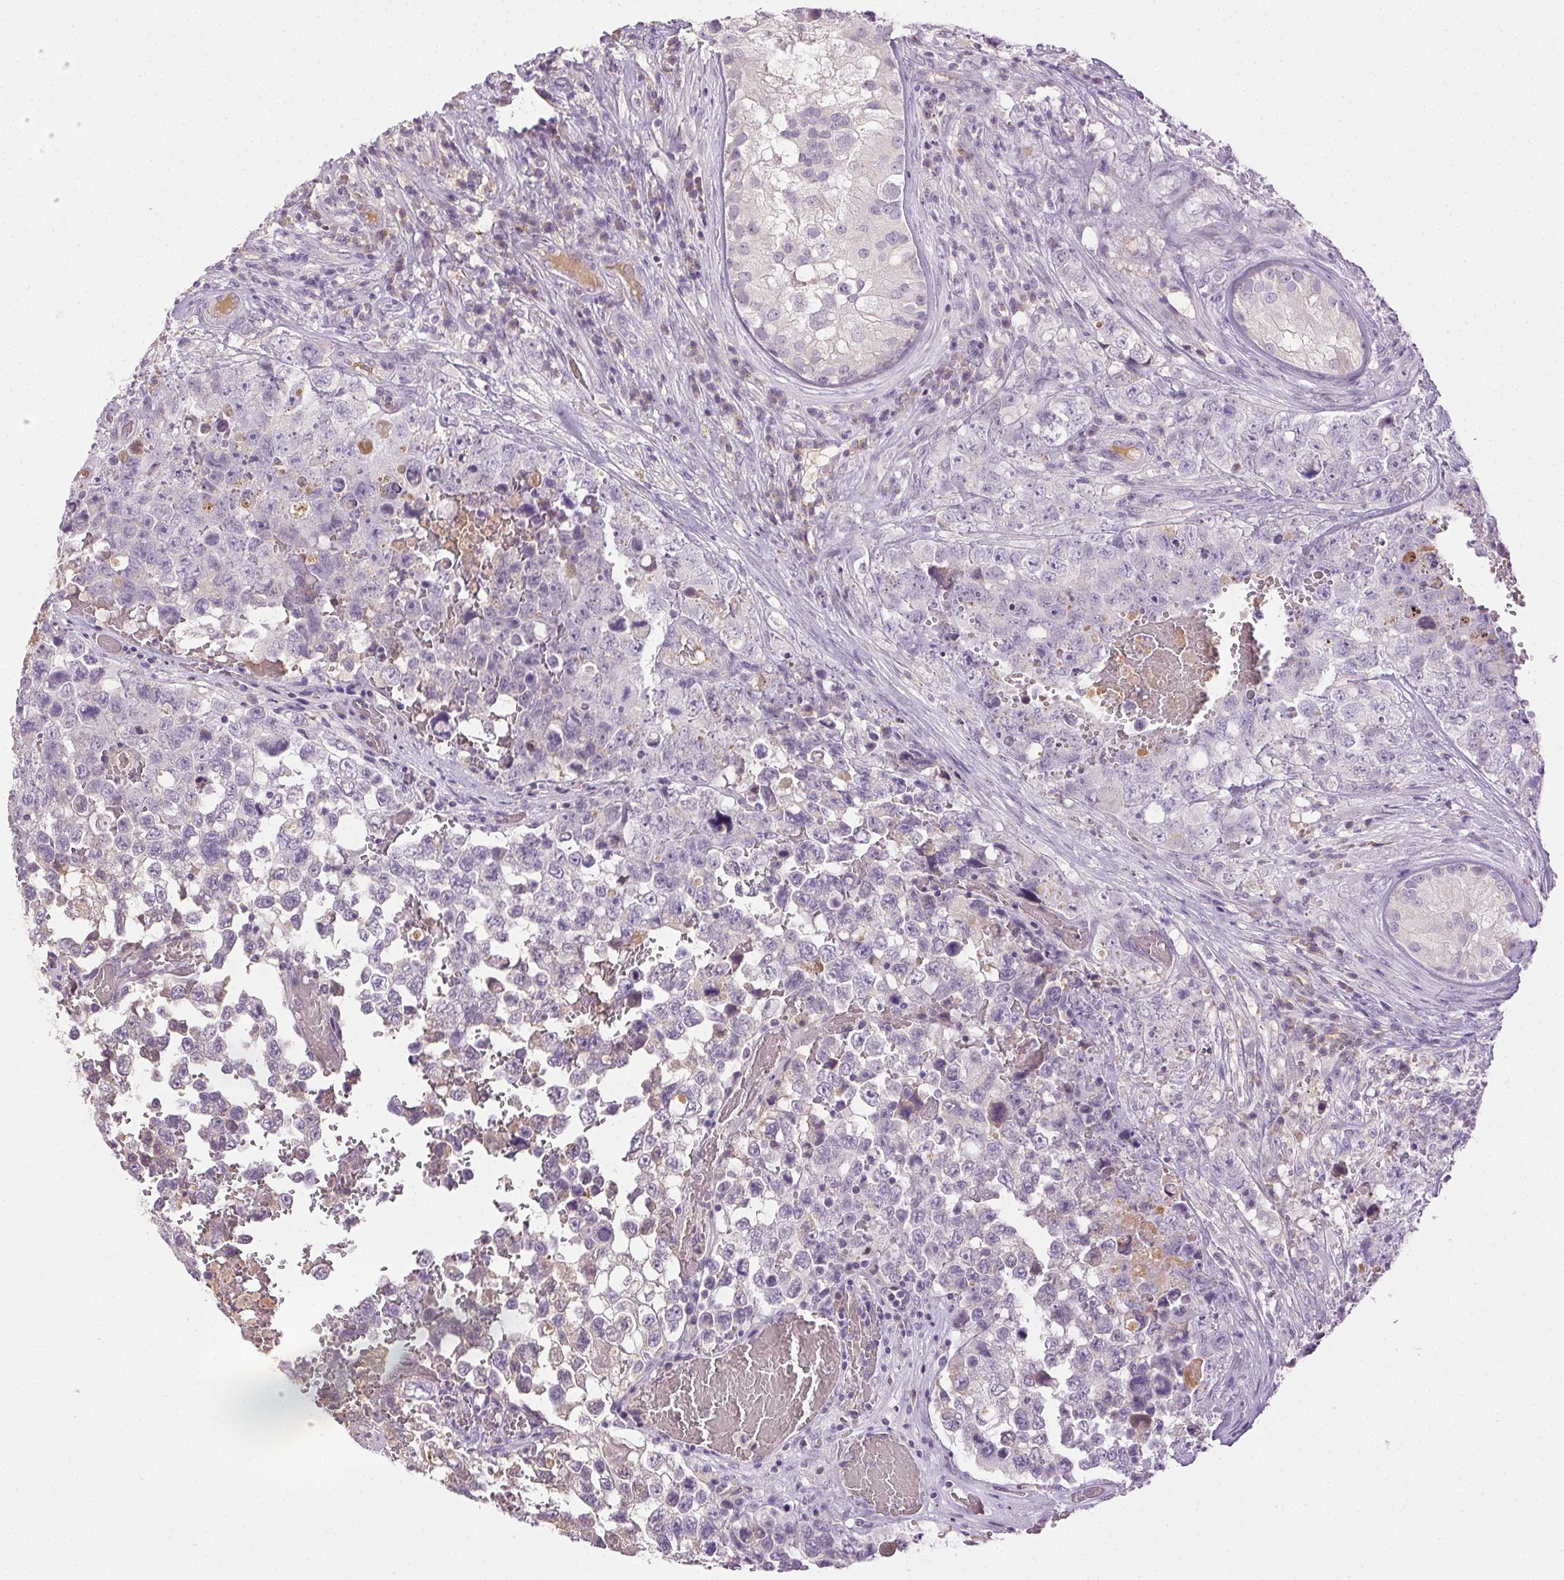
{"staining": {"intensity": "negative", "quantity": "none", "location": "none"}, "tissue": "testis cancer", "cell_type": "Tumor cells", "image_type": "cancer", "snomed": [{"axis": "morphology", "description": "Carcinoma, Embryonal, NOS"}, {"axis": "topography", "description": "Testis"}], "caption": "This photomicrograph is of embryonal carcinoma (testis) stained with immunohistochemistry (IHC) to label a protein in brown with the nuclei are counter-stained blue. There is no positivity in tumor cells.", "gene": "BPIFB2", "patient": {"sex": "male", "age": 18}}